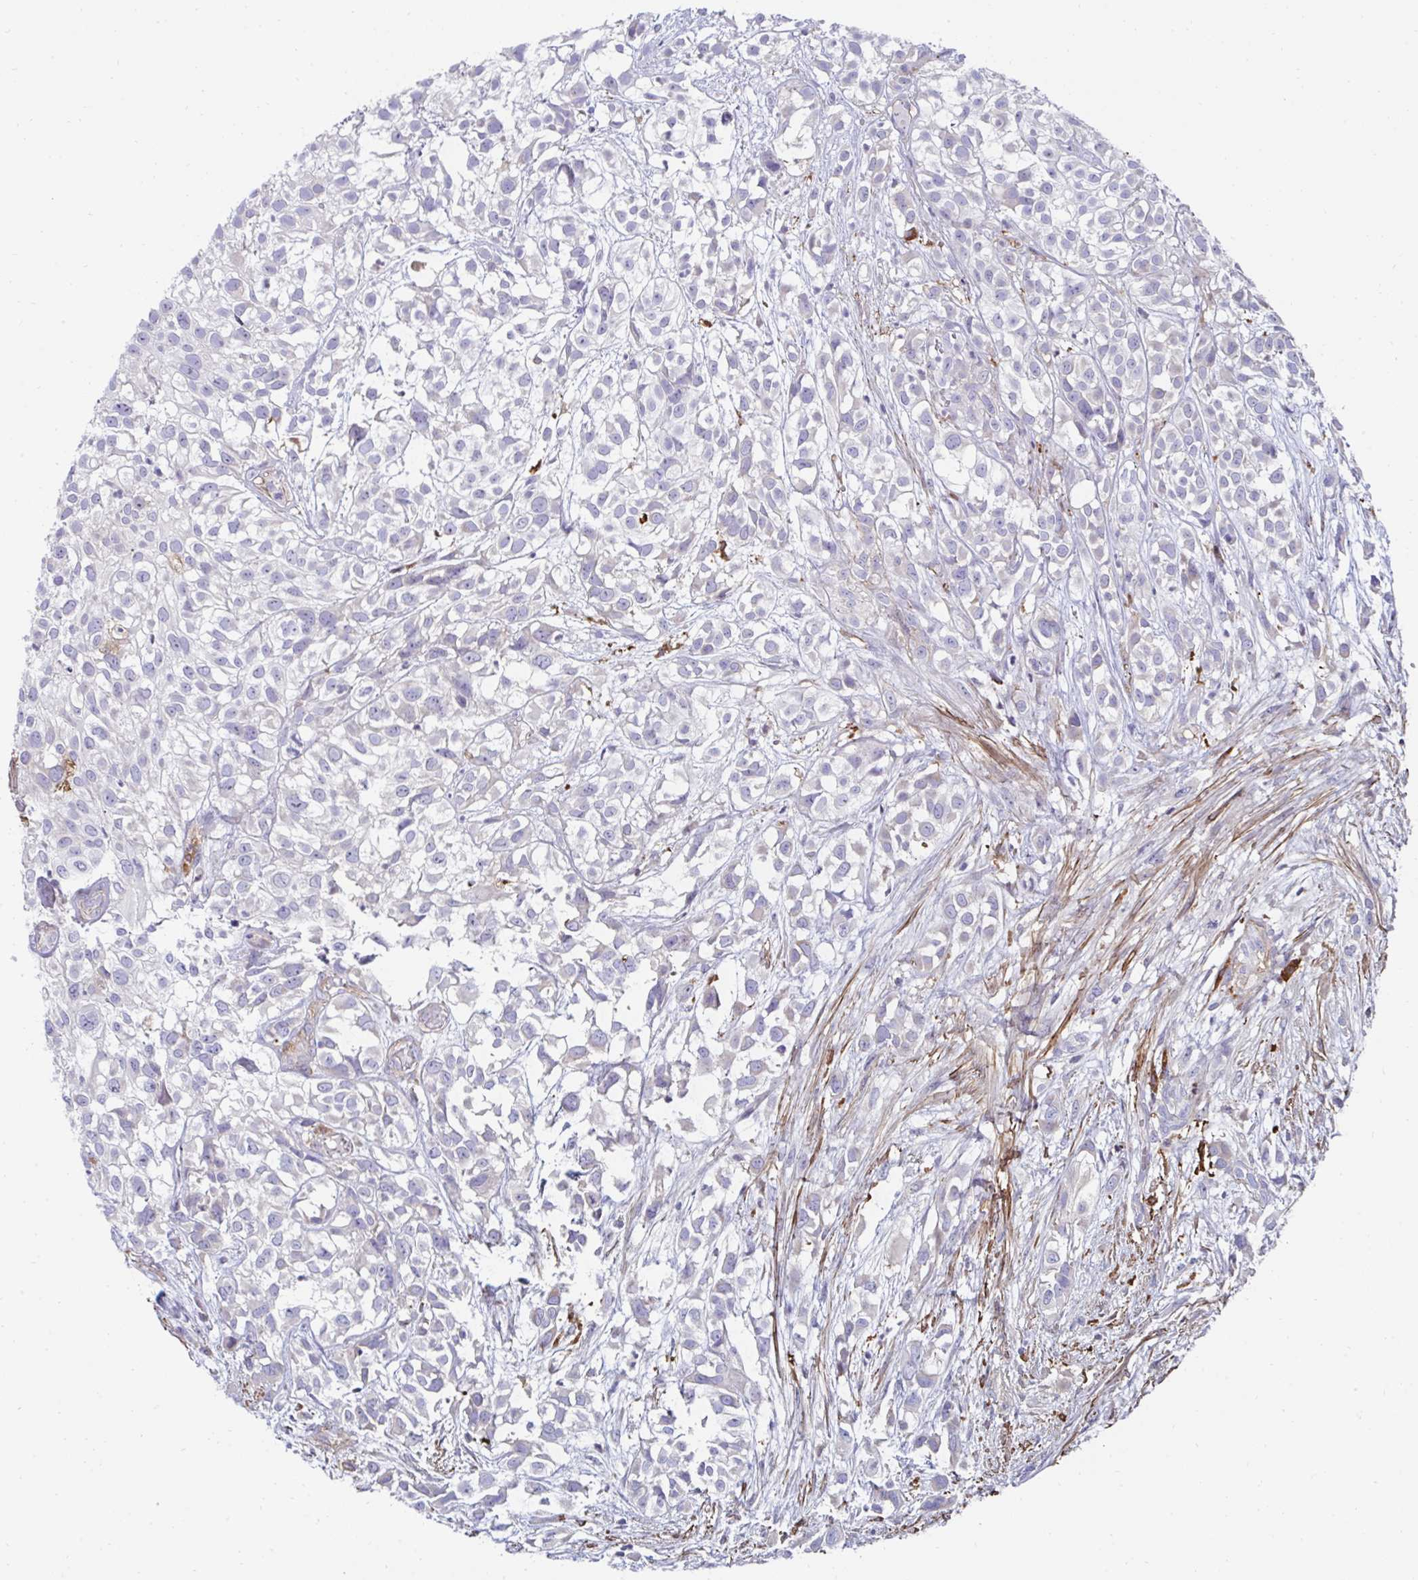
{"staining": {"intensity": "negative", "quantity": "none", "location": "none"}, "tissue": "urothelial cancer", "cell_type": "Tumor cells", "image_type": "cancer", "snomed": [{"axis": "morphology", "description": "Urothelial carcinoma, High grade"}, {"axis": "topography", "description": "Urinary bladder"}], "caption": "Tumor cells show no significant protein expression in urothelial cancer.", "gene": "FBXL13", "patient": {"sex": "male", "age": 56}}